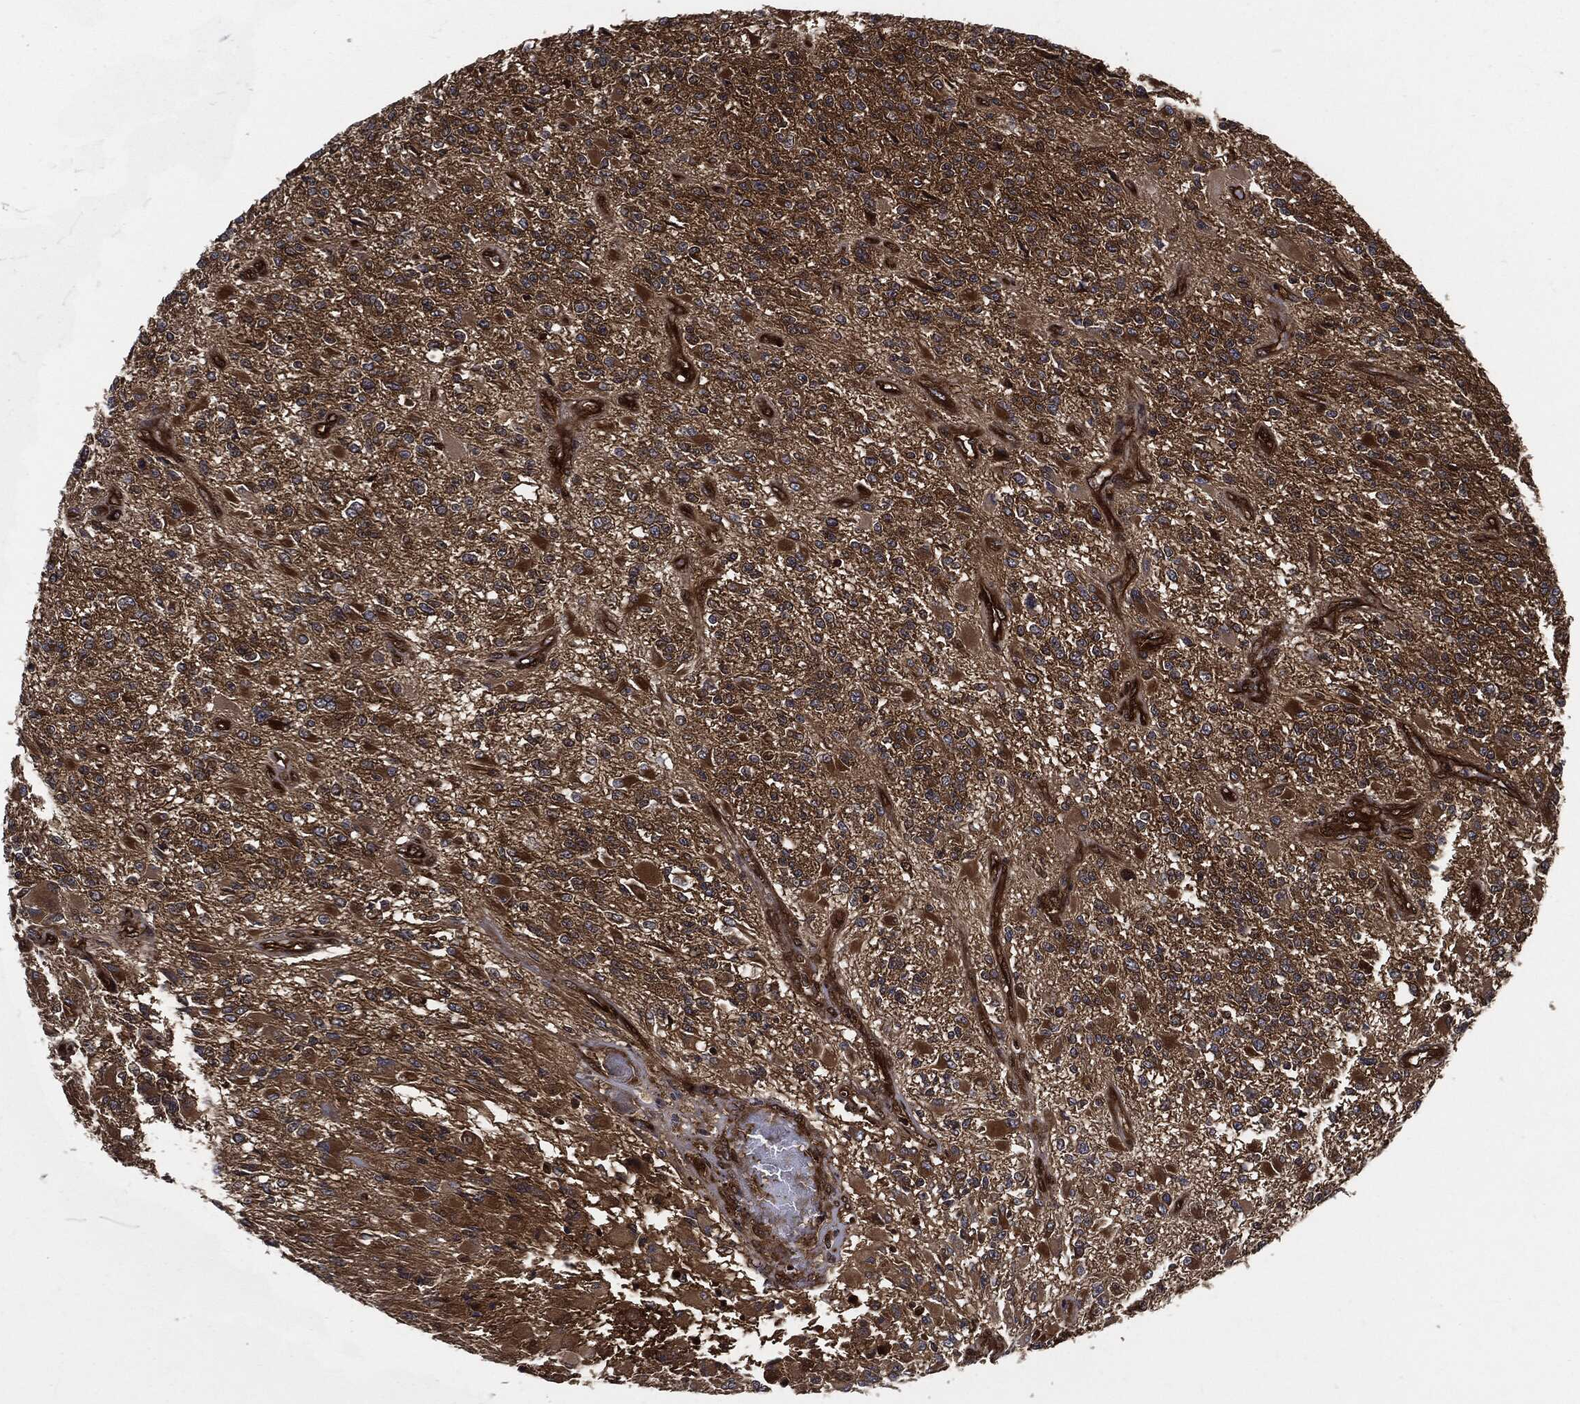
{"staining": {"intensity": "strong", "quantity": ">75%", "location": "cytoplasmic/membranous"}, "tissue": "glioma", "cell_type": "Tumor cells", "image_type": "cancer", "snomed": [{"axis": "morphology", "description": "Glioma, malignant, High grade"}, {"axis": "topography", "description": "Brain"}], "caption": "Strong cytoplasmic/membranous protein positivity is seen in approximately >75% of tumor cells in glioma.", "gene": "XPNPEP1", "patient": {"sex": "female", "age": 63}}